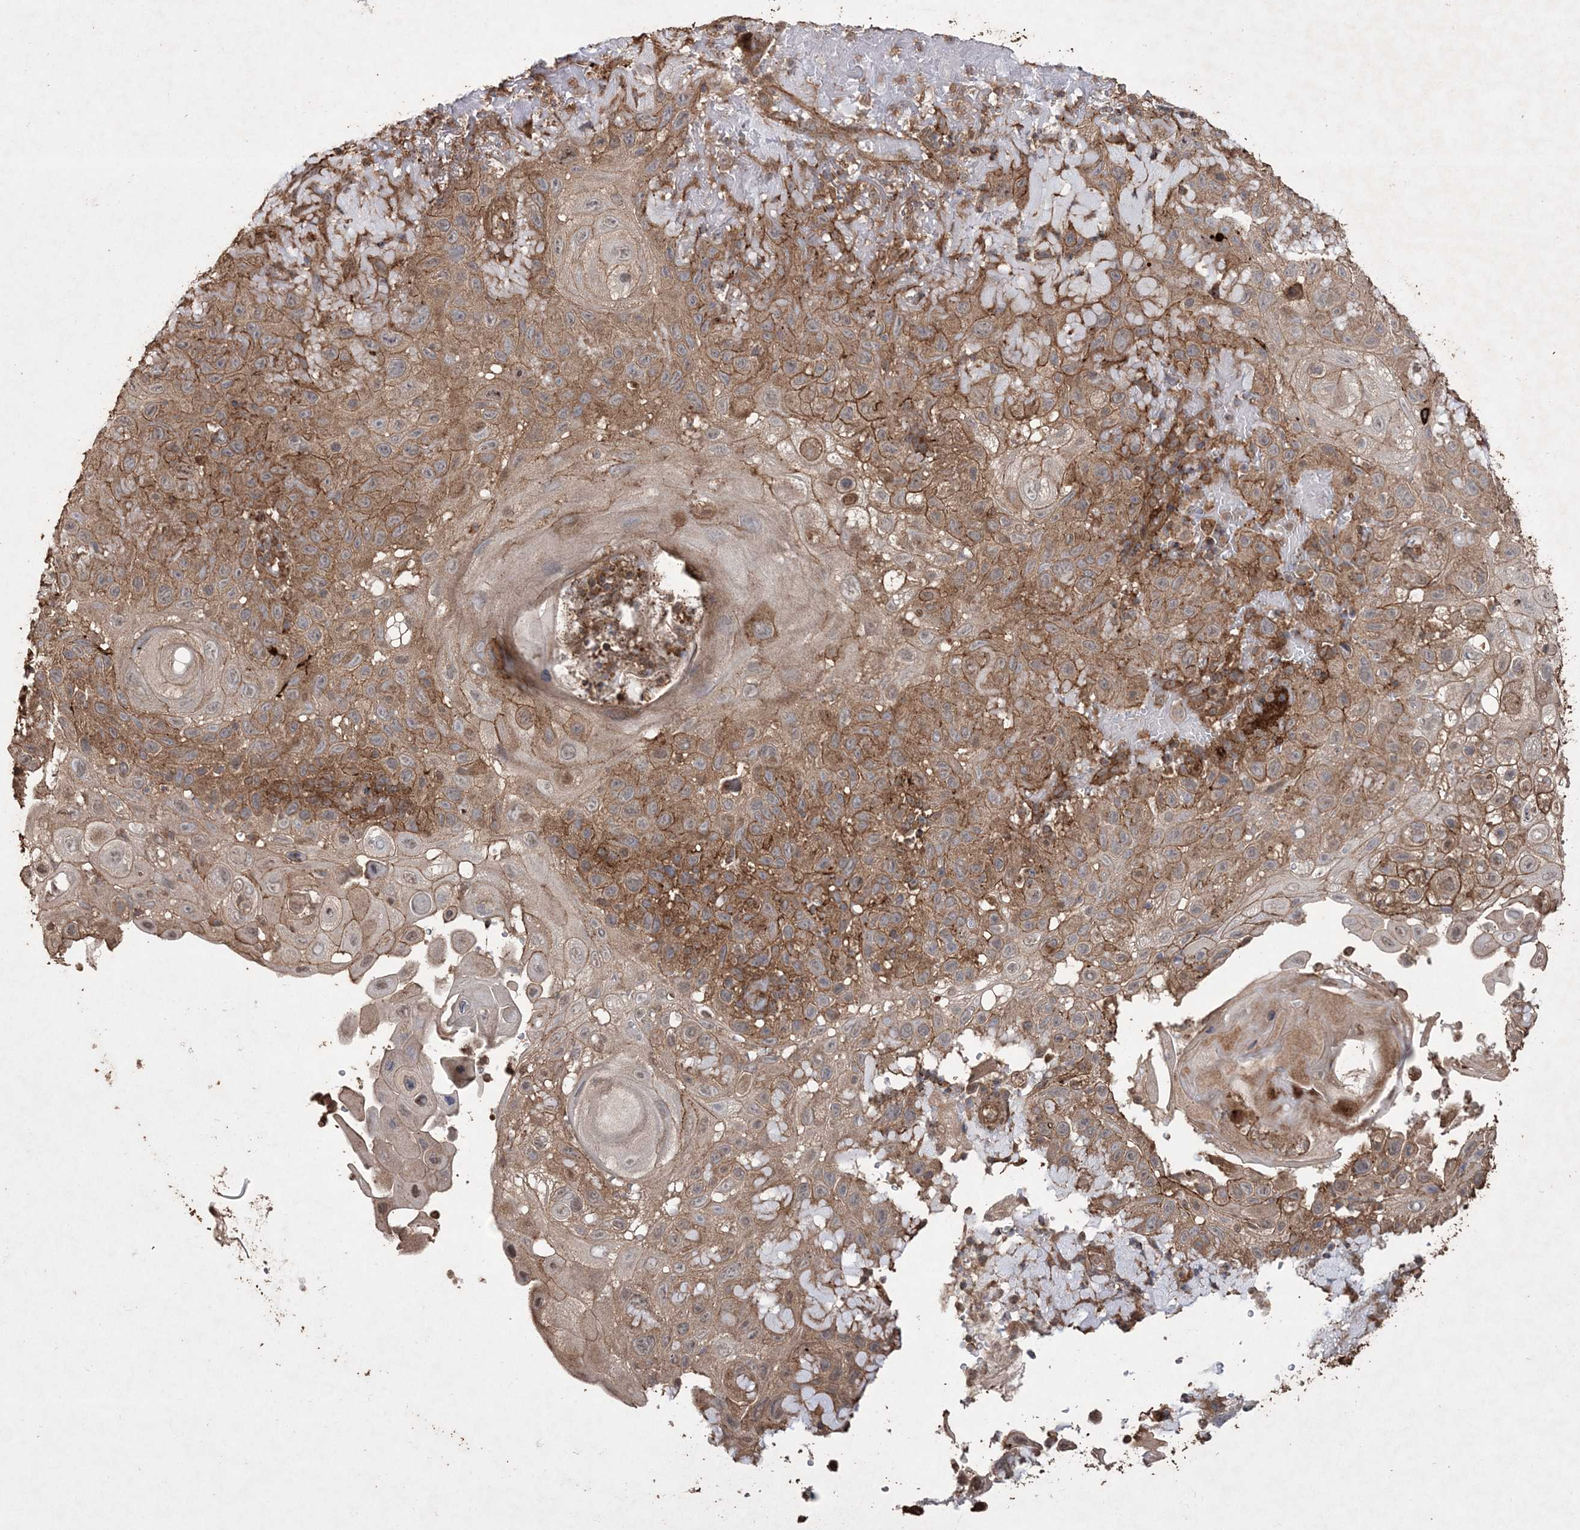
{"staining": {"intensity": "moderate", "quantity": ">75%", "location": "cytoplasmic/membranous"}, "tissue": "skin cancer", "cell_type": "Tumor cells", "image_type": "cancer", "snomed": [{"axis": "morphology", "description": "Normal tissue, NOS"}, {"axis": "morphology", "description": "Squamous cell carcinoma, NOS"}, {"axis": "topography", "description": "Skin"}], "caption": "DAB immunohistochemical staining of skin cancer demonstrates moderate cytoplasmic/membranous protein positivity in about >75% of tumor cells. (DAB (3,3'-diaminobenzidine) = brown stain, brightfield microscopy at high magnification).", "gene": "TTC7A", "patient": {"sex": "female", "age": 96}}